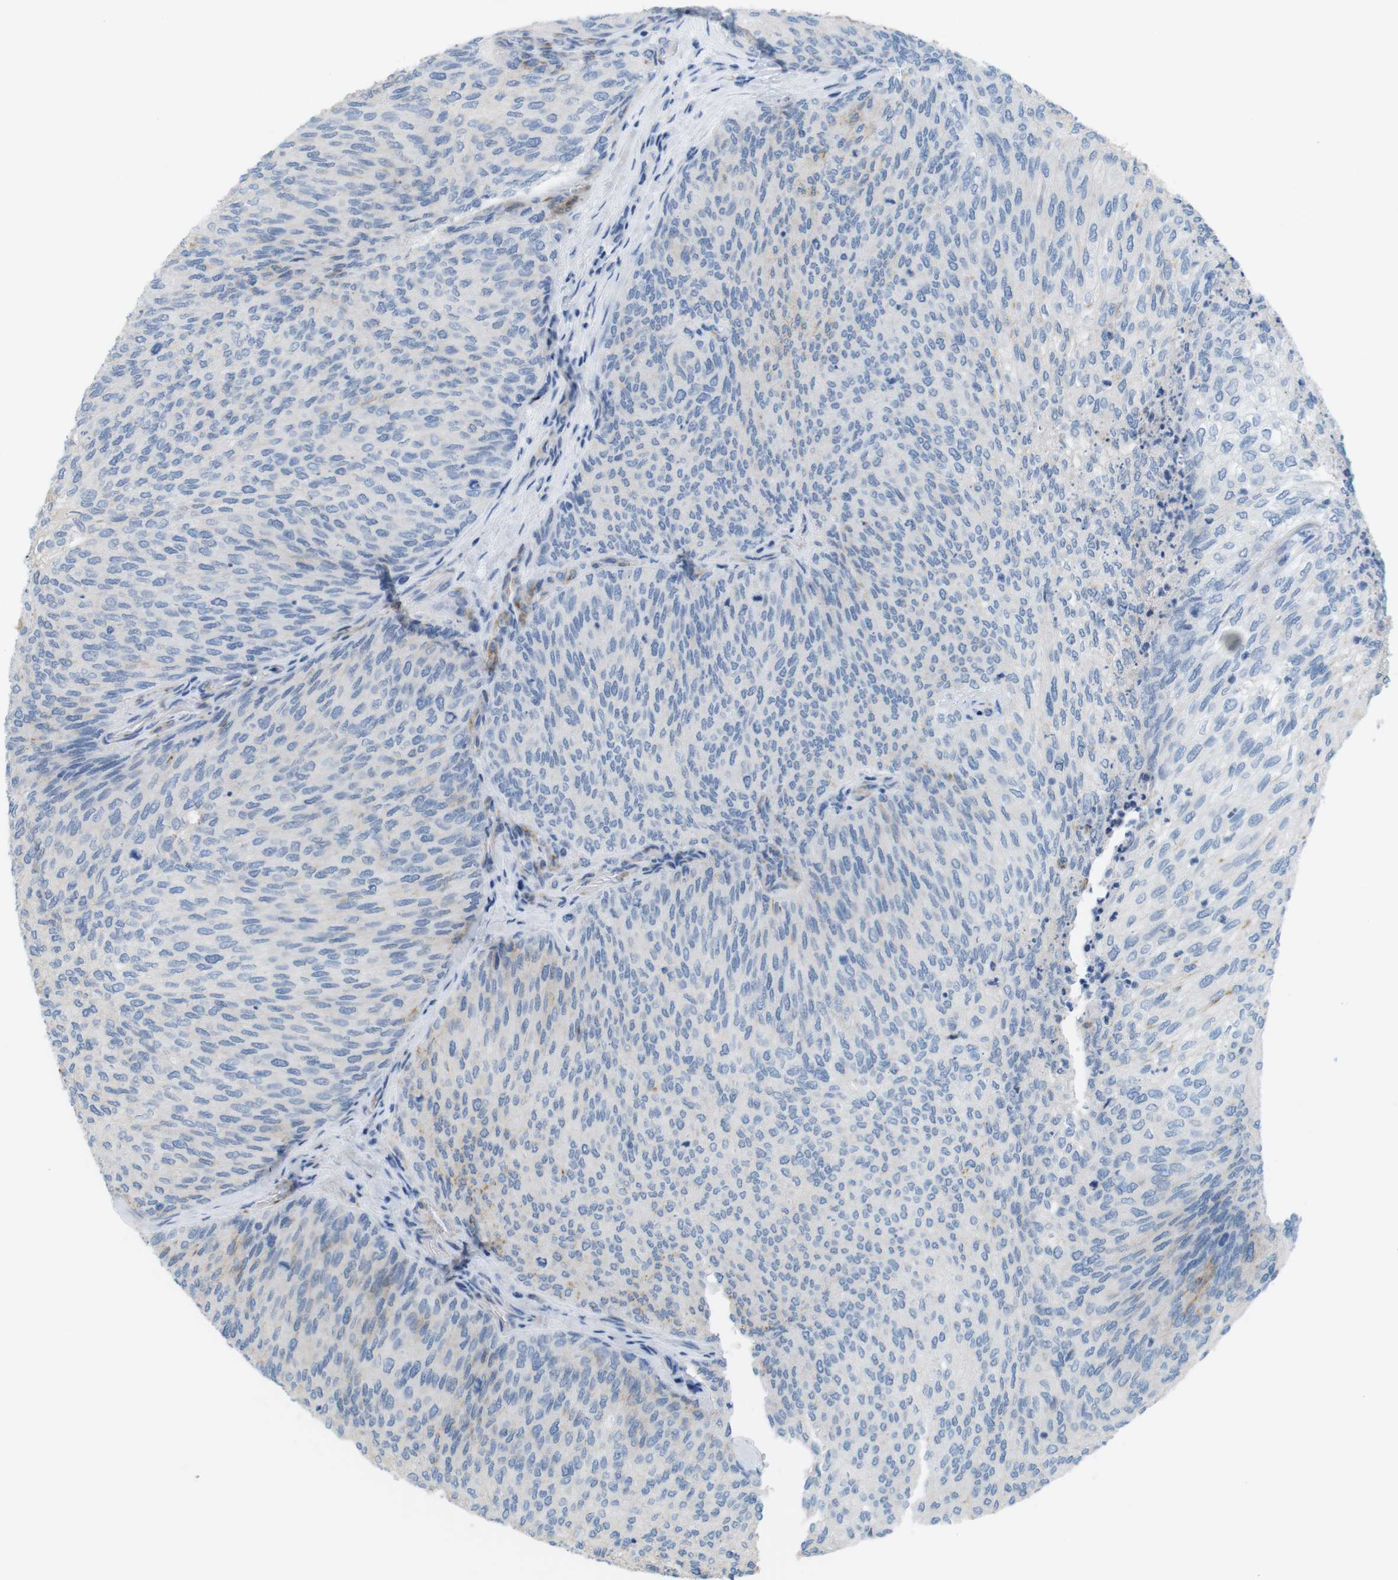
{"staining": {"intensity": "negative", "quantity": "none", "location": "none"}, "tissue": "urothelial cancer", "cell_type": "Tumor cells", "image_type": "cancer", "snomed": [{"axis": "morphology", "description": "Urothelial carcinoma, Low grade"}, {"axis": "topography", "description": "Urinary bladder"}], "caption": "There is no significant positivity in tumor cells of urothelial cancer.", "gene": "MYH9", "patient": {"sex": "female", "age": 79}}